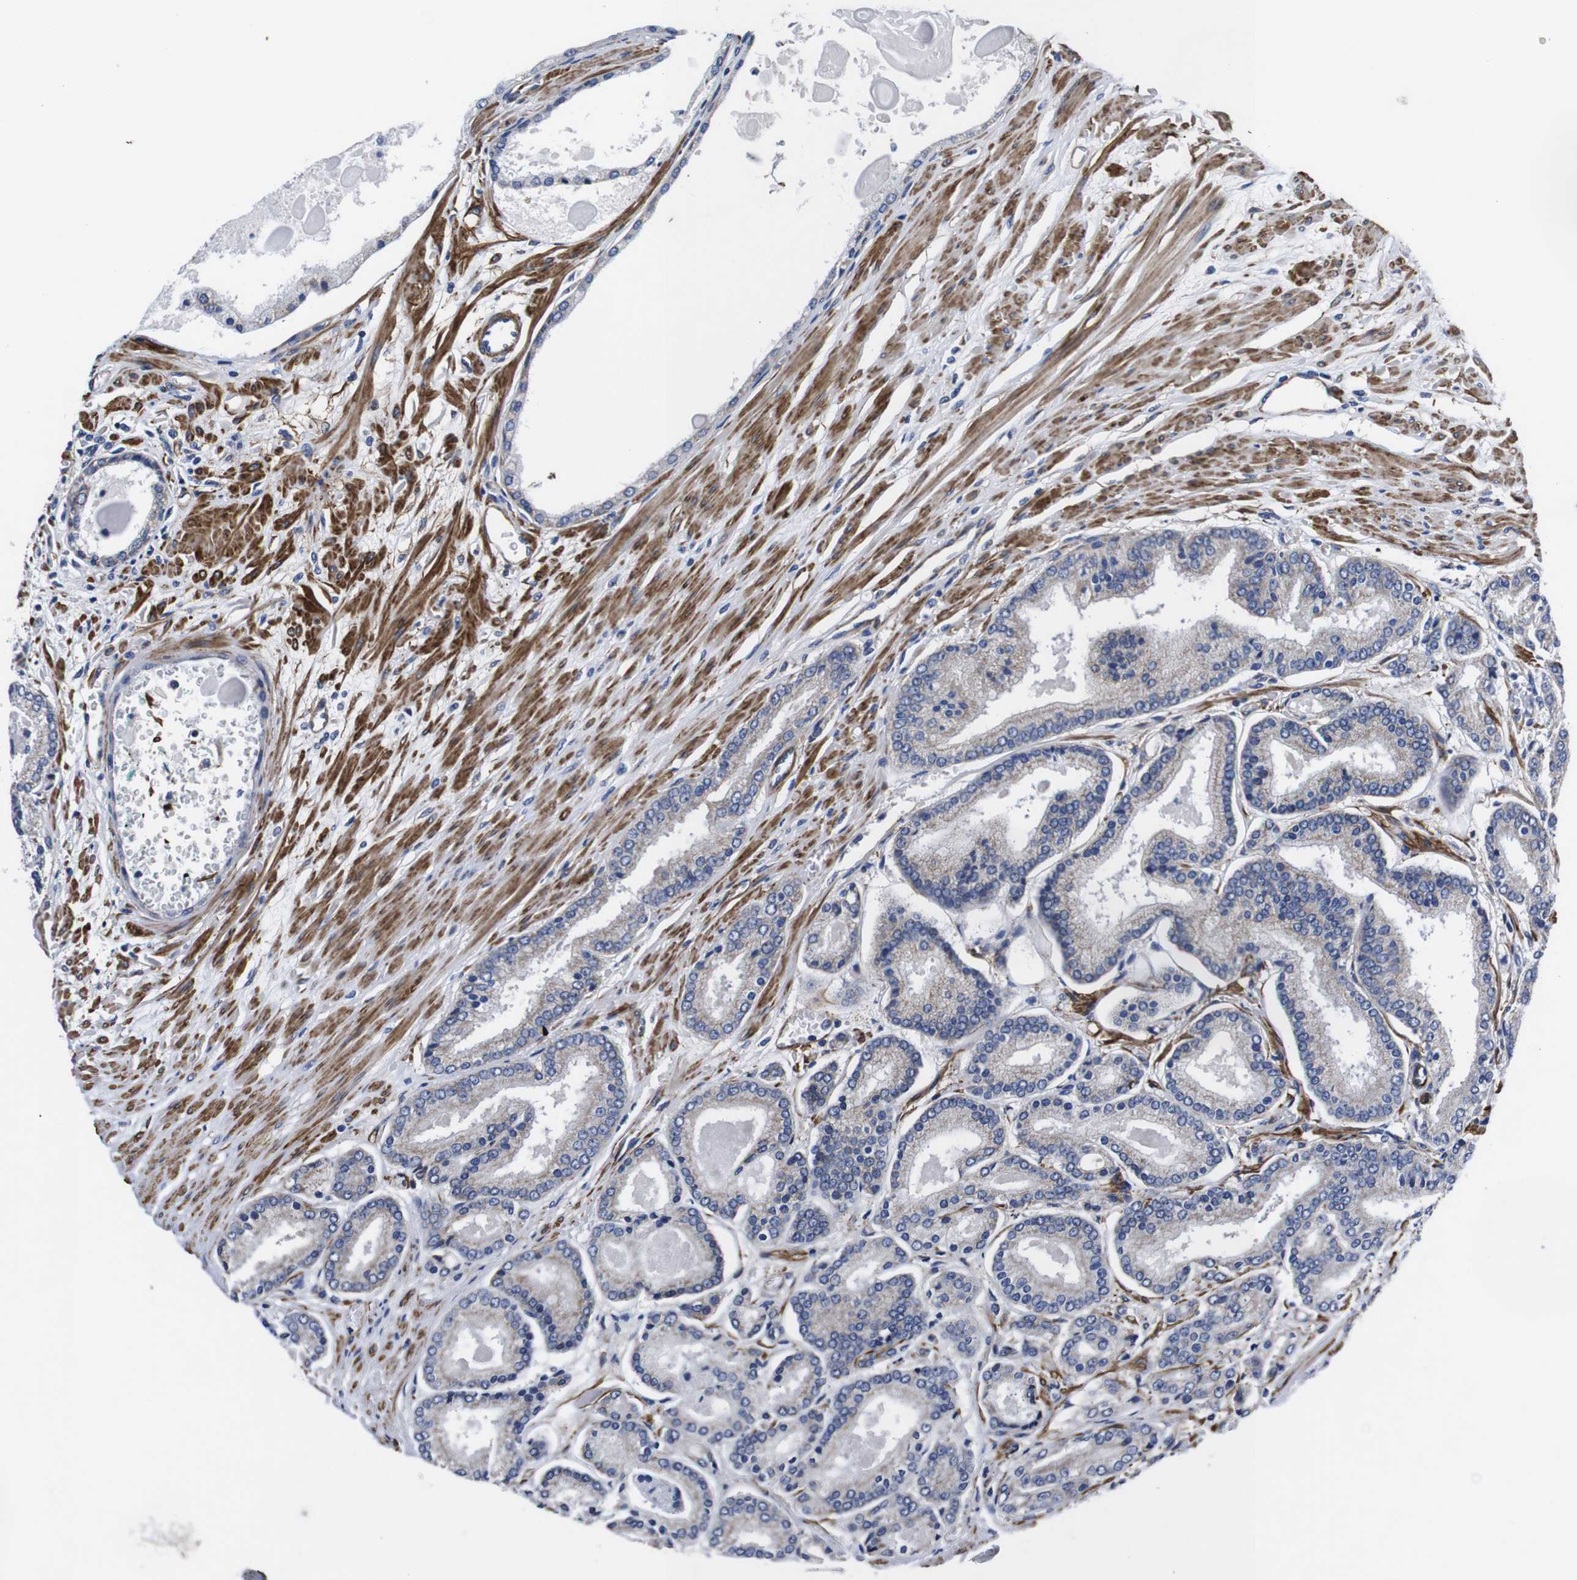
{"staining": {"intensity": "weak", "quantity": "<25%", "location": "cytoplasmic/membranous"}, "tissue": "prostate cancer", "cell_type": "Tumor cells", "image_type": "cancer", "snomed": [{"axis": "morphology", "description": "Adenocarcinoma, Low grade"}, {"axis": "topography", "description": "Prostate"}], "caption": "The image exhibits no significant expression in tumor cells of prostate cancer.", "gene": "WNT10A", "patient": {"sex": "male", "age": 59}}